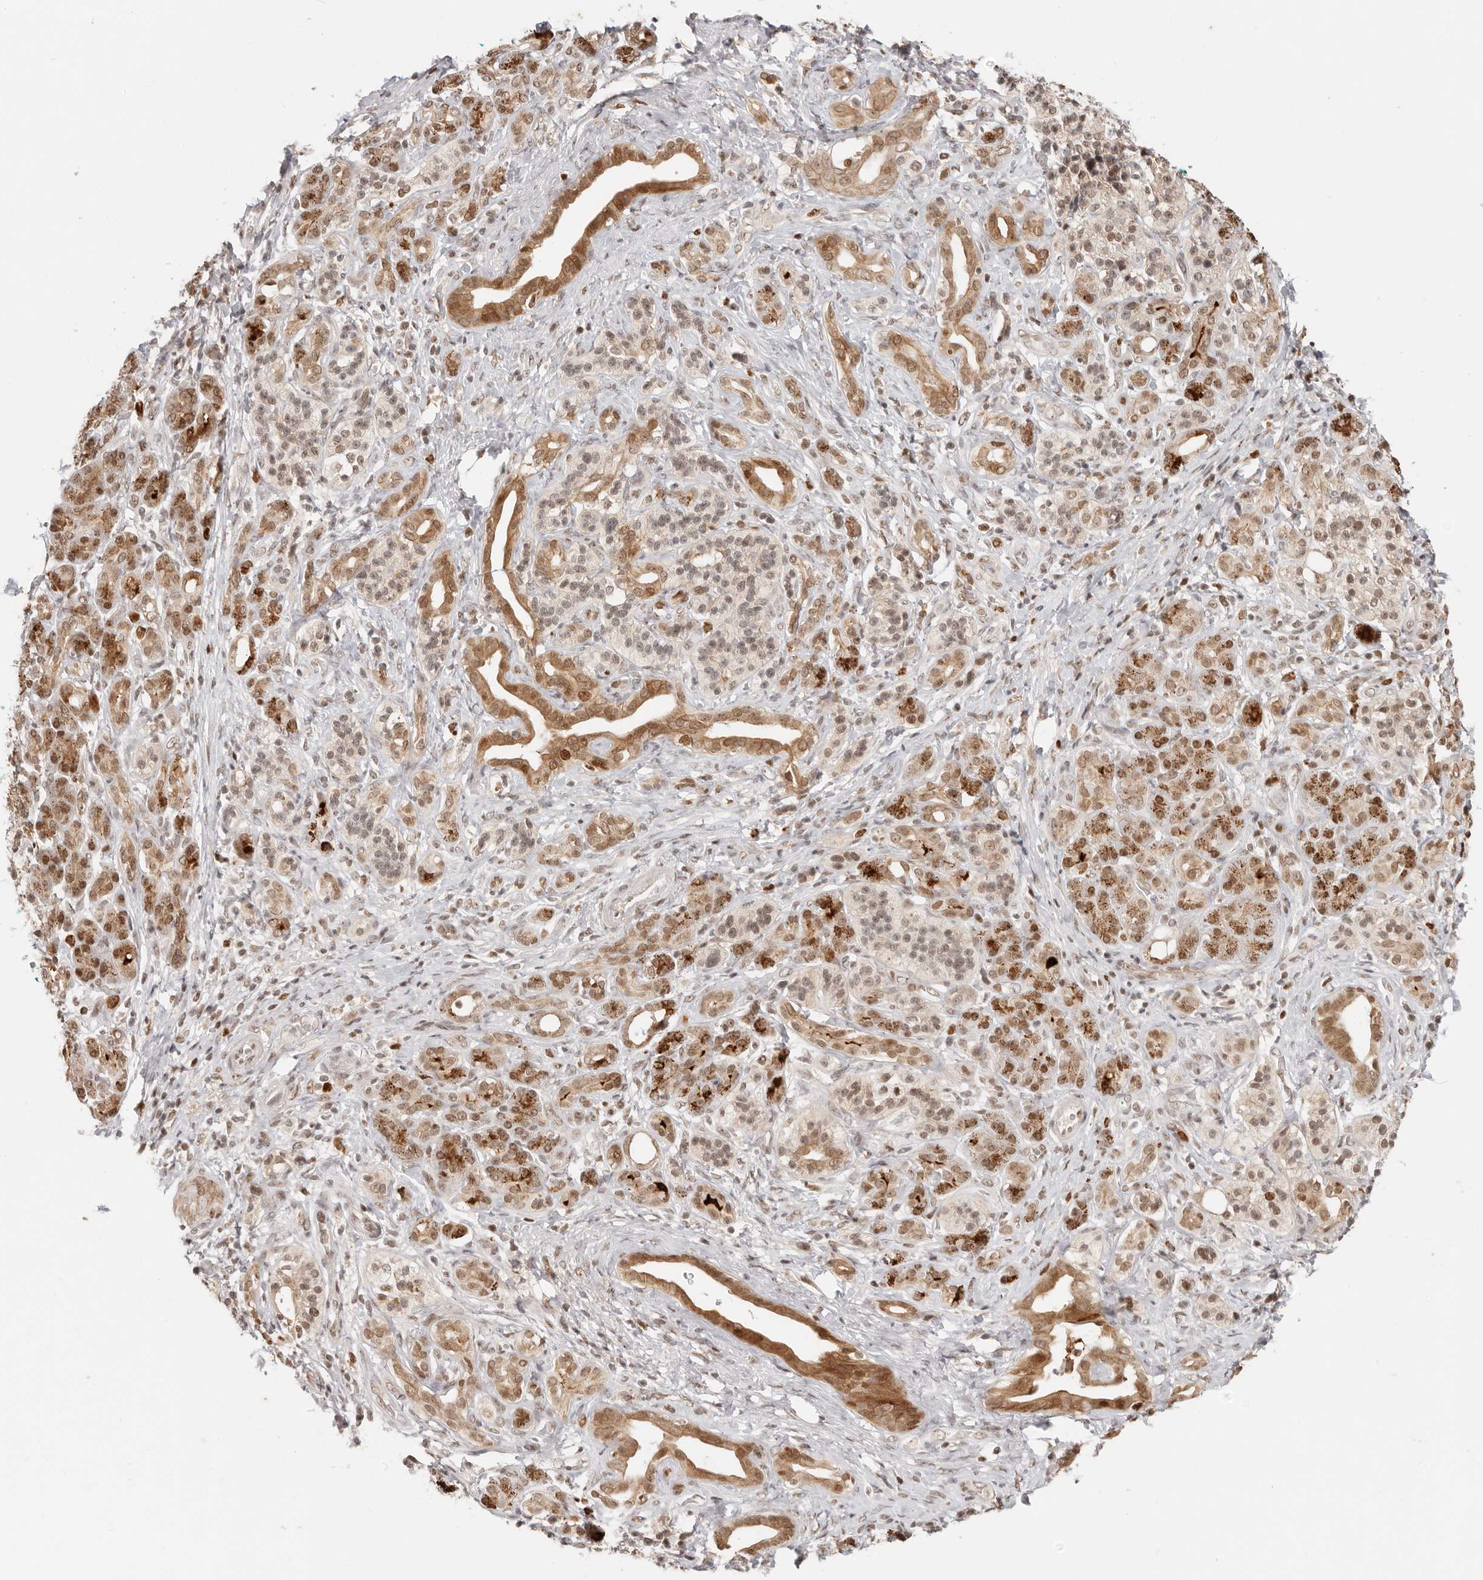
{"staining": {"intensity": "moderate", "quantity": ">75%", "location": "cytoplasmic/membranous,nuclear"}, "tissue": "pancreatic cancer", "cell_type": "Tumor cells", "image_type": "cancer", "snomed": [{"axis": "morphology", "description": "Adenocarcinoma, NOS"}, {"axis": "topography", "description": "Pancreas"}], "caption": "Protein expression analysis of adenocarcinoma (pancreatic) shows moderate cytoplasmic/membranous and nuclear expression in about >75% of tumor cells.", "gene": "RFC2", "patient": {"sex": "male", "age": 78}}